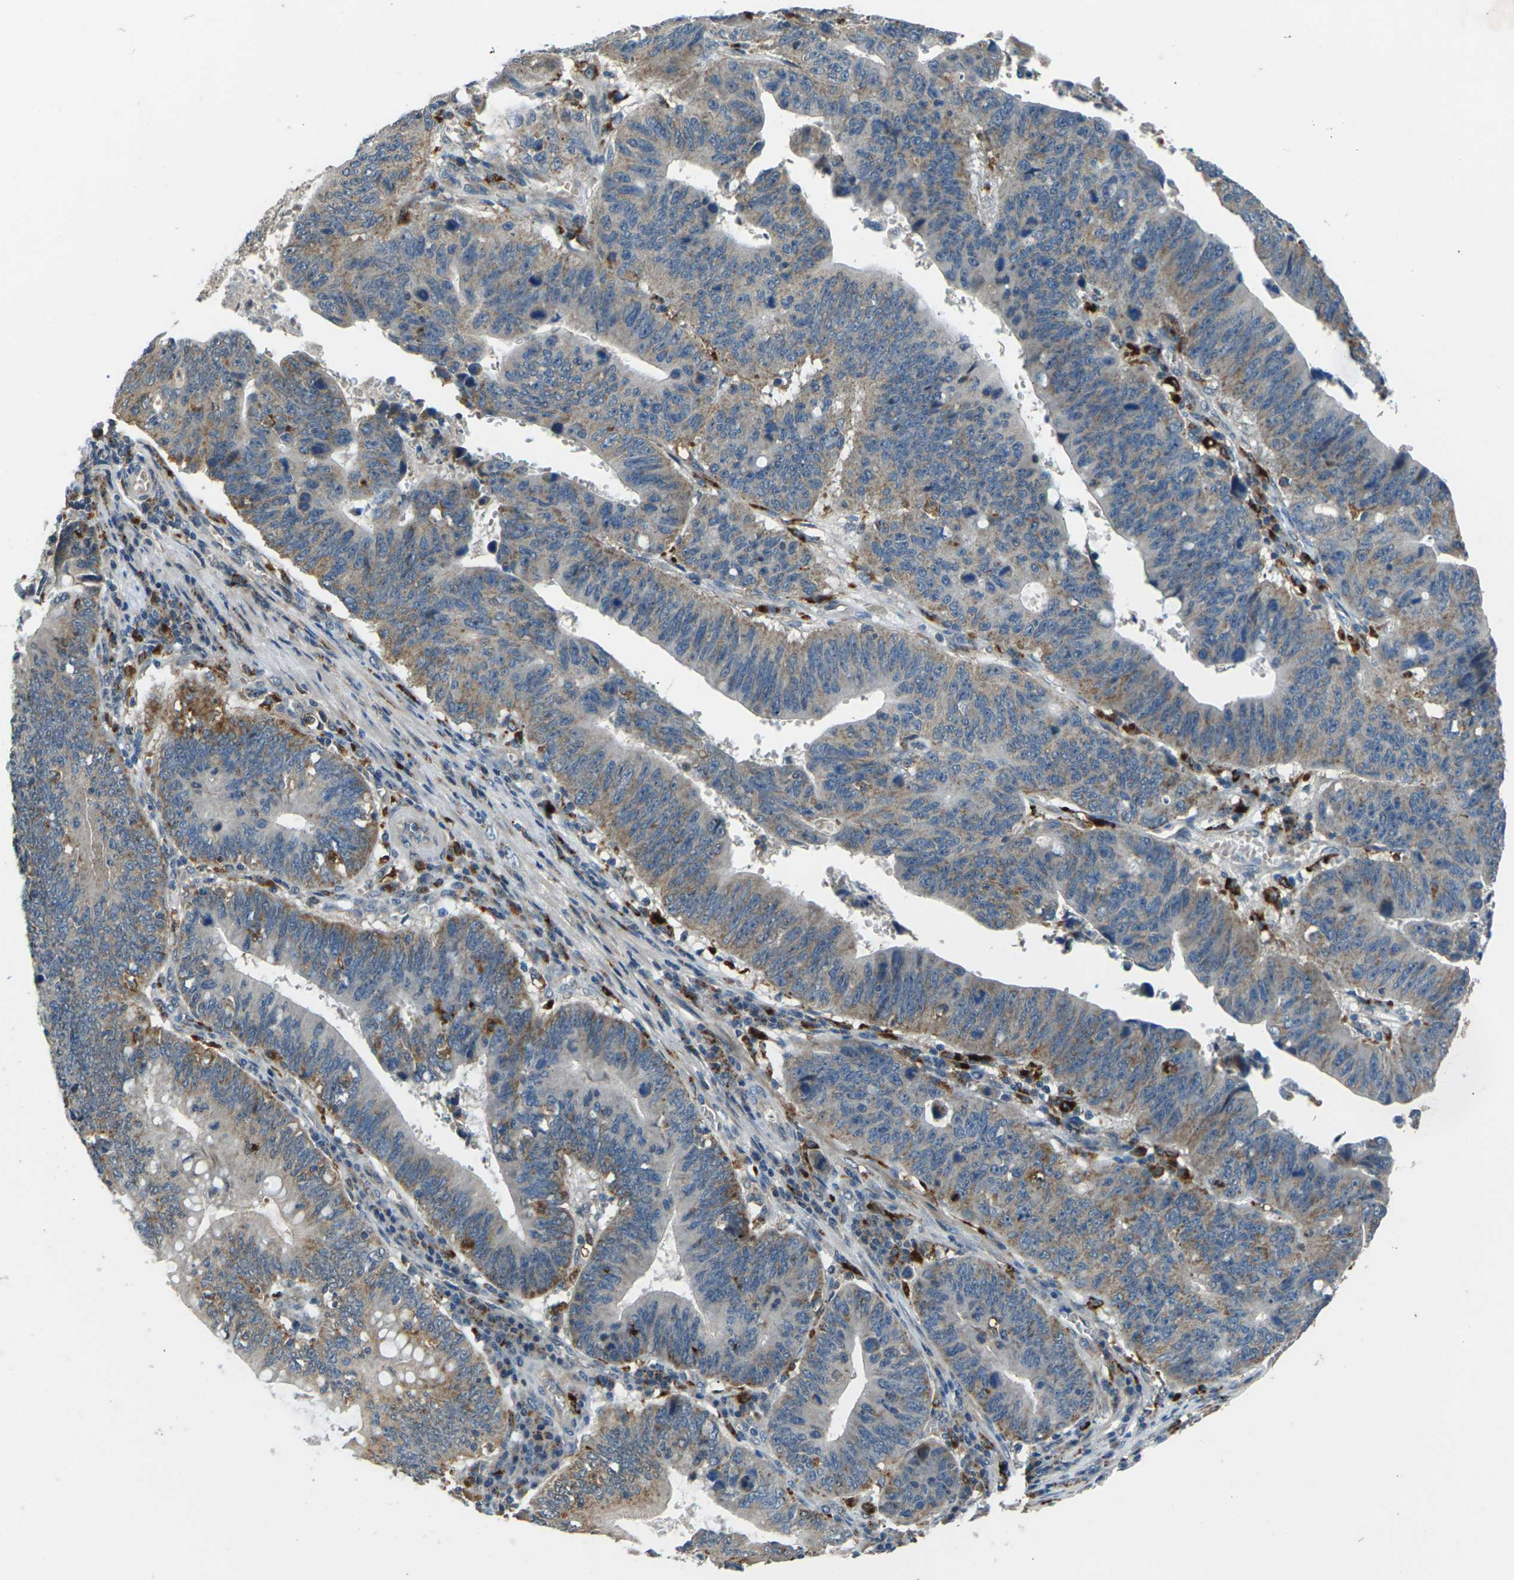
{"staining": {"intensity": "moderate", "quantity": ">75%", "location": "cytoplasmic/membranous"}, "tissue": "stomach cancer", "cell_type": "Tumor cells", "image_type": "cancer", "snomed": [{"axis": "morphology", "description": "Adenocarcinoma, NOS"}, {"axis": "topography", "description": "Stomach"}], "caption": "Moderate cytoplasmic/membranous staining is present in approximately >75% of tumor cells in adenocarcinoma (stomach).", "gene": "SLC31A2", "patient": {"sex": "male", "age": 59}}